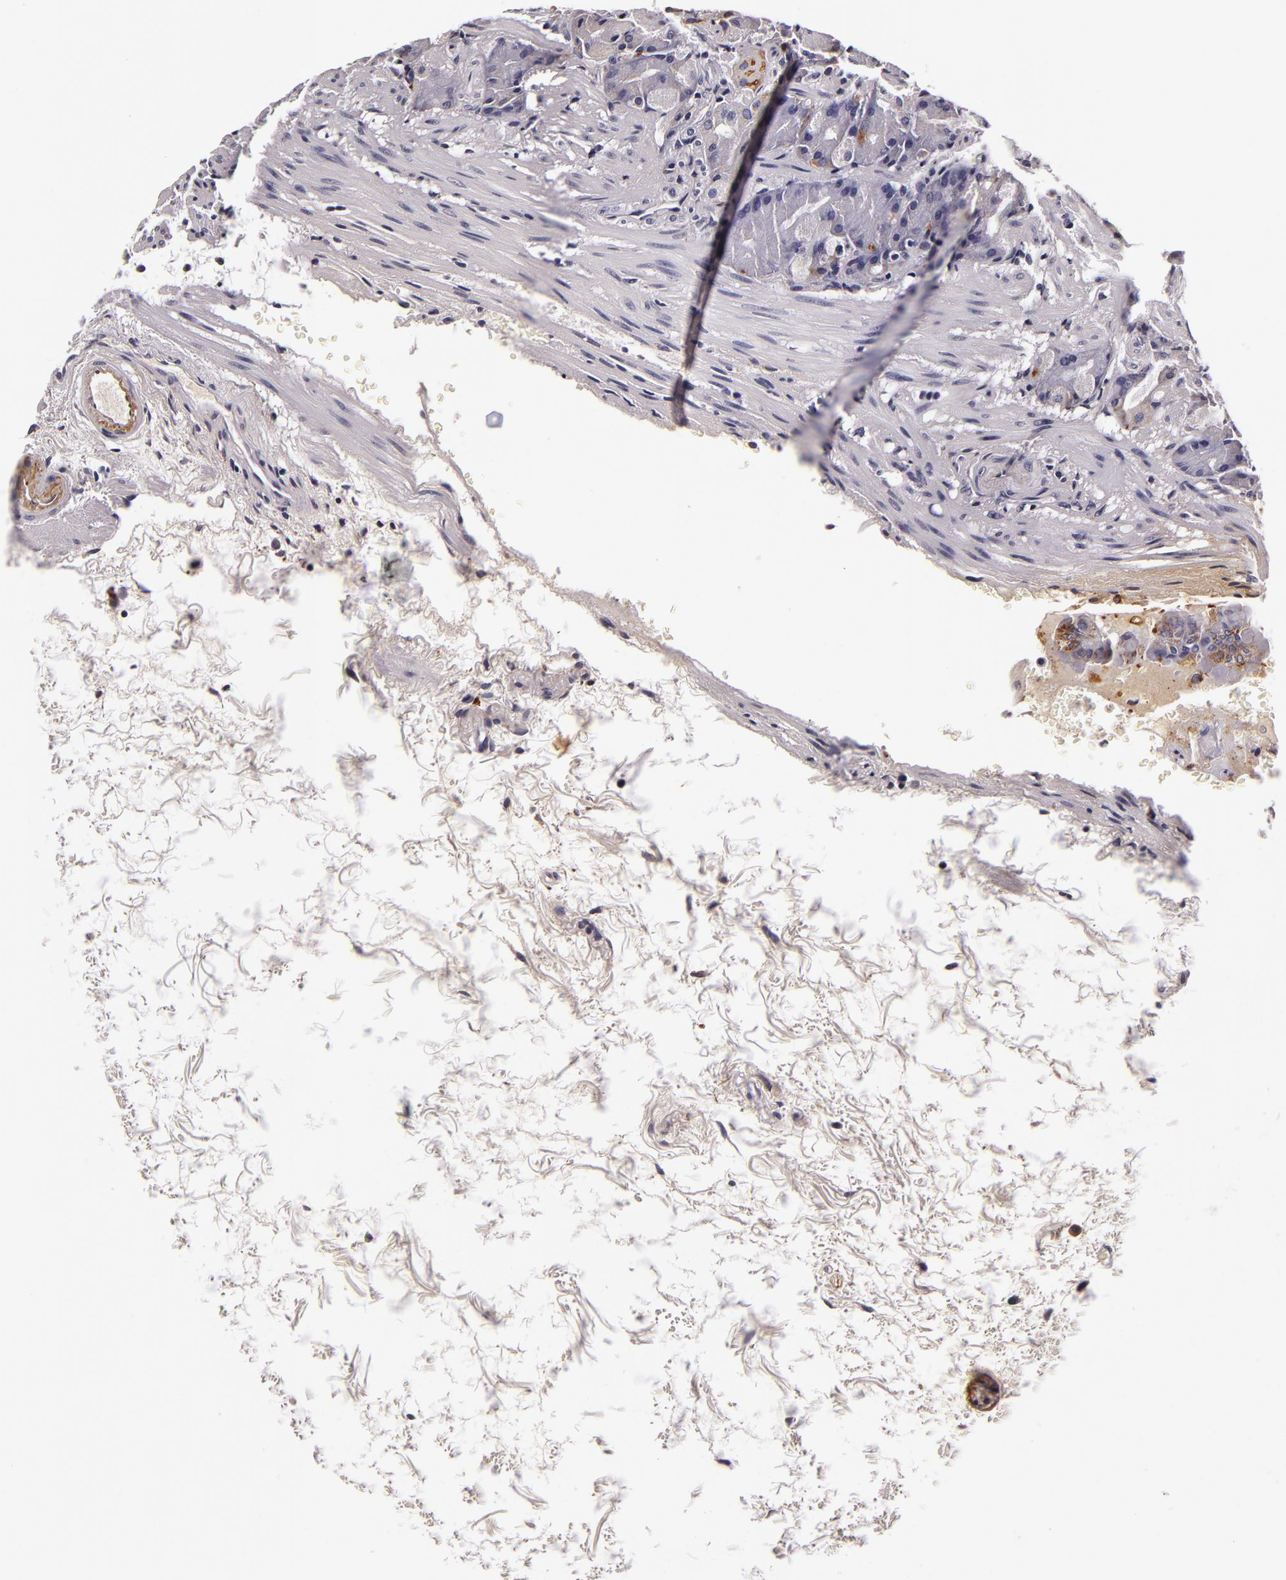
{"staining": {"intensity": "negative", "quantity": "none", "location": "none"}, "tissue": "stomach", "cell_type": "Glandular cells", "image_type": "normal", "snomed": [{"axis": "morphology", "description": "Normal tissue, NOS"}, {"axis": "topography", "description": "Stomach, upper"}], "caption": "Glandular cells show no significant protein positivity in unremarkable stomach. Nuclei are stained in blue.", "gene": "LGALS3BP", "patient": {"sex": "female", "age": 75}}